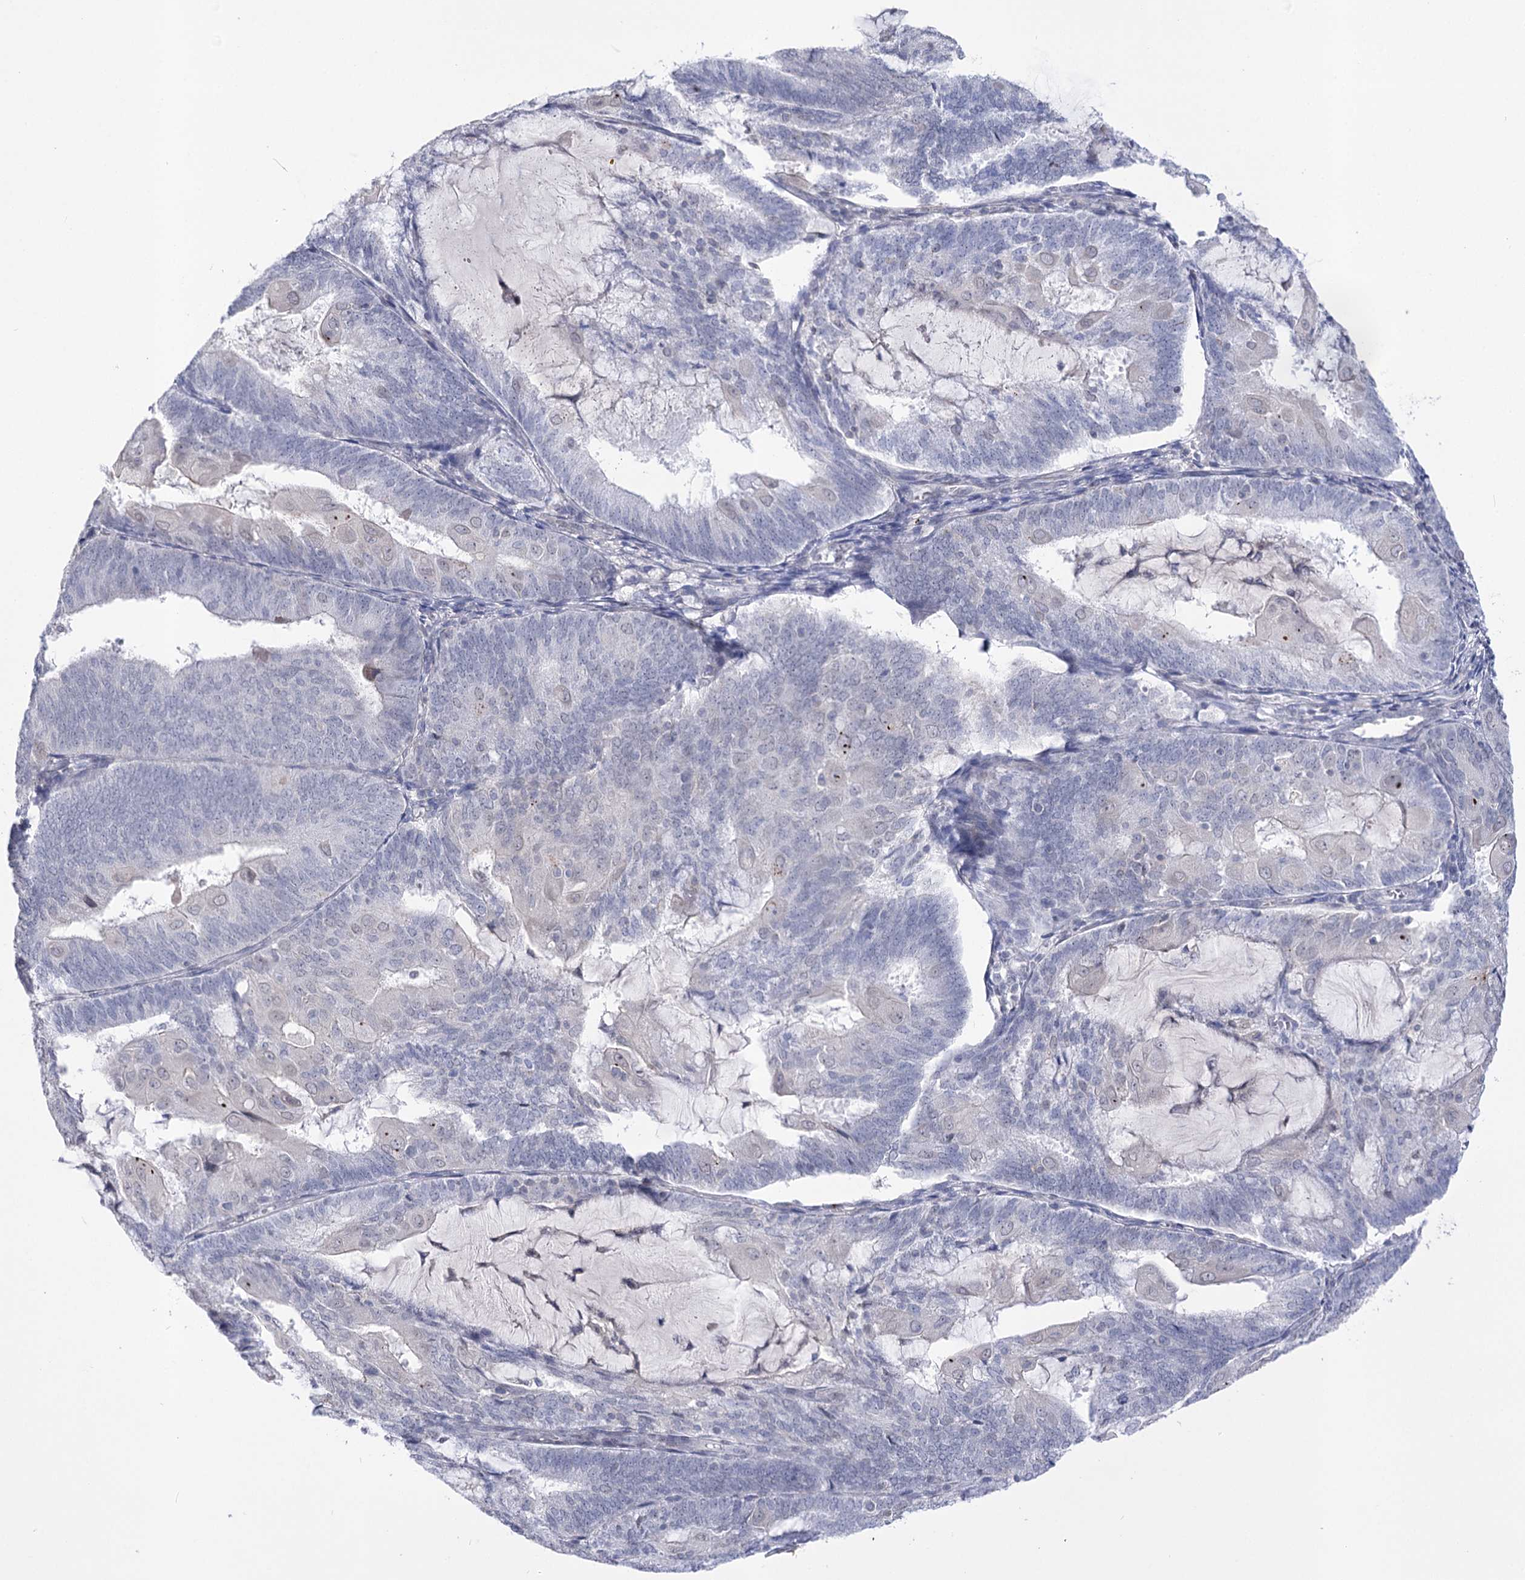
{"staining": {"intensity": "negative", "quantity": "none", "location": "none"}, "tissue": "endometrial cancer", "cell_type": "Tumor cells", "image_type": "cancer", "snomed": [{"axis": "morphology", "description": "Adenocarcinoma, NOS"}, {"axis": "topography", "description": "Endometrium"}], "caption": "Tumor cells are negative for brown protein staining in adenocarcinoma (endometrial).", "gene": "ATP10B", "patient": {"sex": "female", "age": 81}}